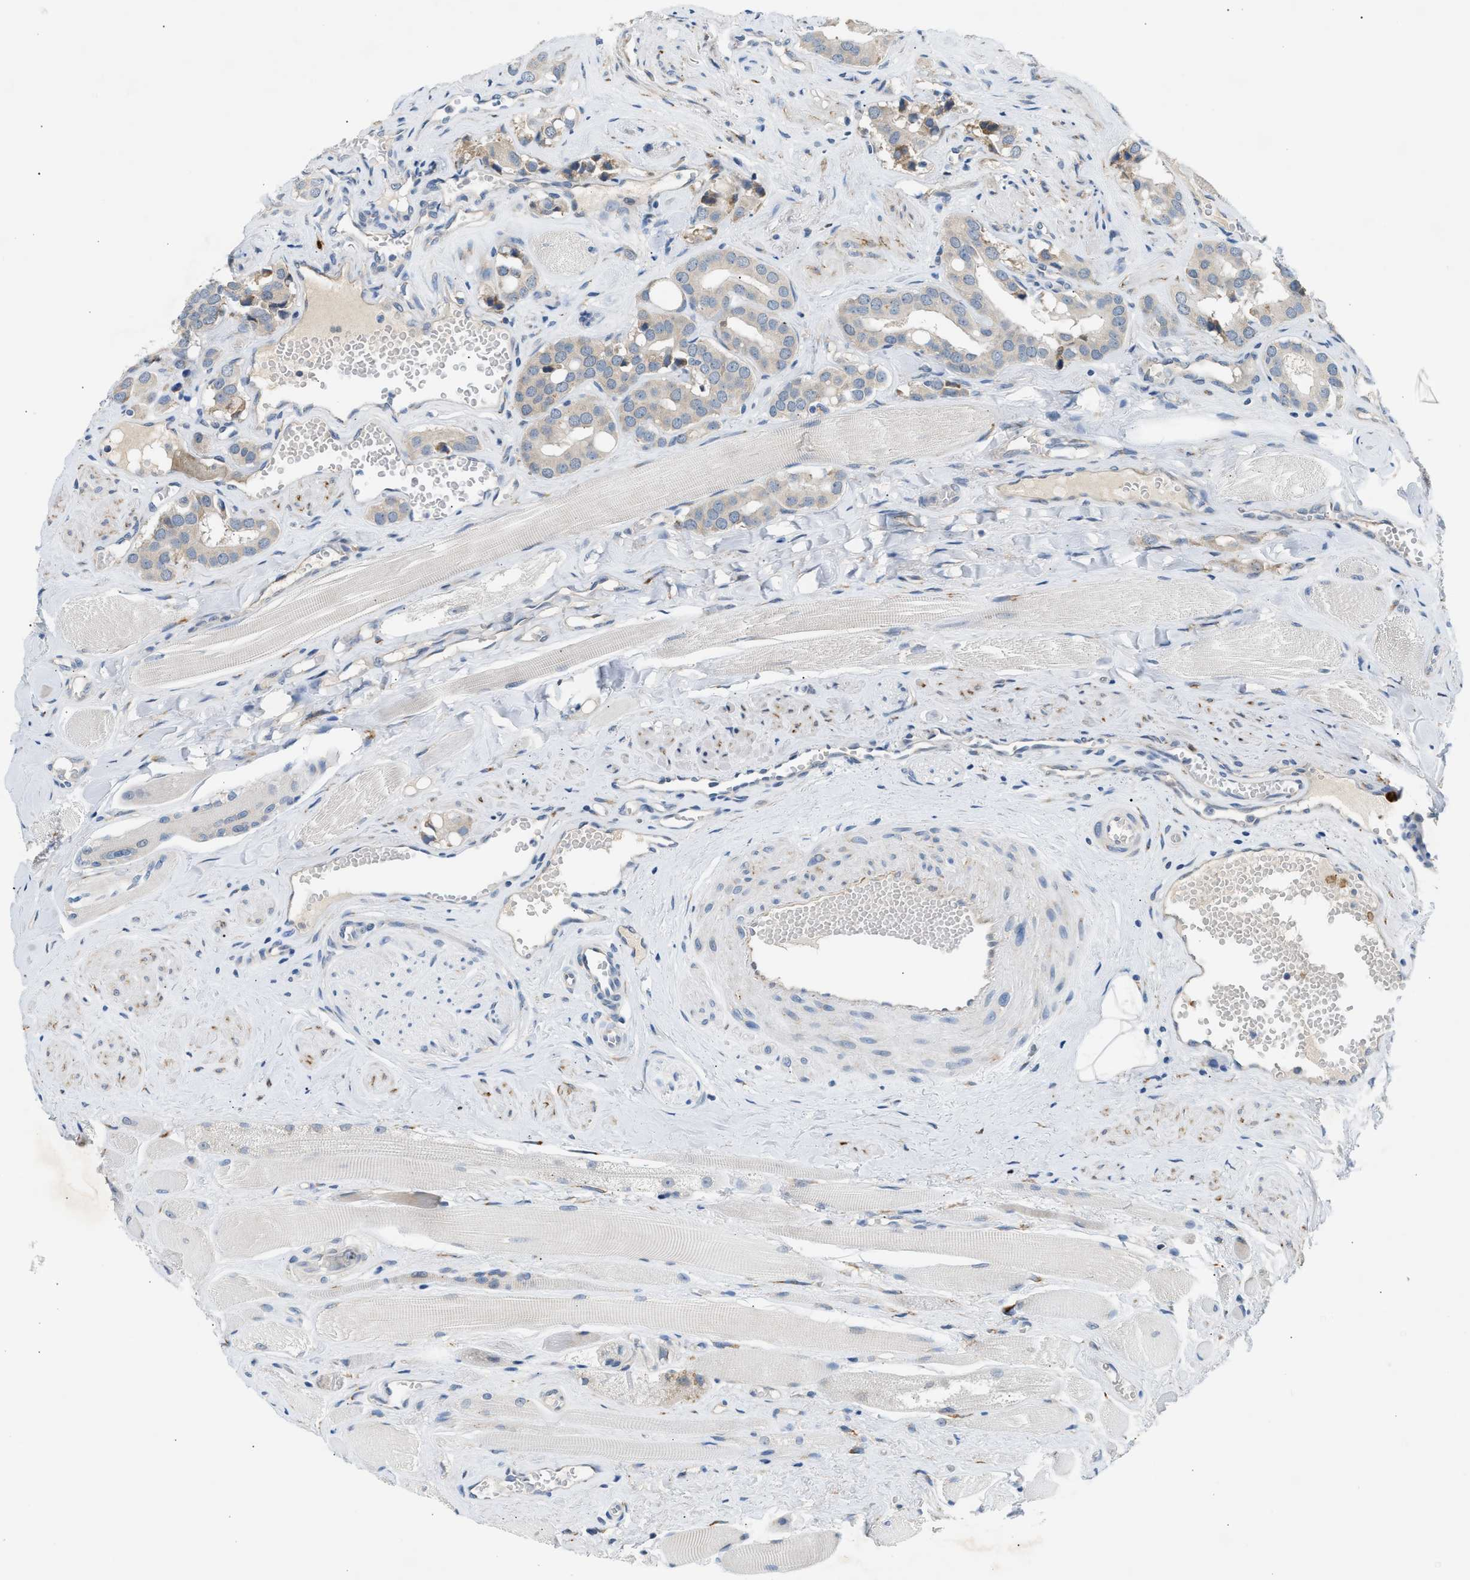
{"staining": {"intensity": "weak", "quantity": "<25%", "location": "cytoplasmic/membranous"}, "tissue": "prostate cancer", "cell_type": "Tumor cells", "image_type": "cancer", "snomed": [{"axis": "morphology", "description": "Adenocarcinoma, High grade"}, {"axis": "topography", "description": "Prostate"}], "caption": "Immunohistochemical staining of prostate adenocarcinoma (high-grade) reveals no significant staining in tumor cells.", "gene": "KCNC2", "patient": {"sex": "male", "age": 52}}